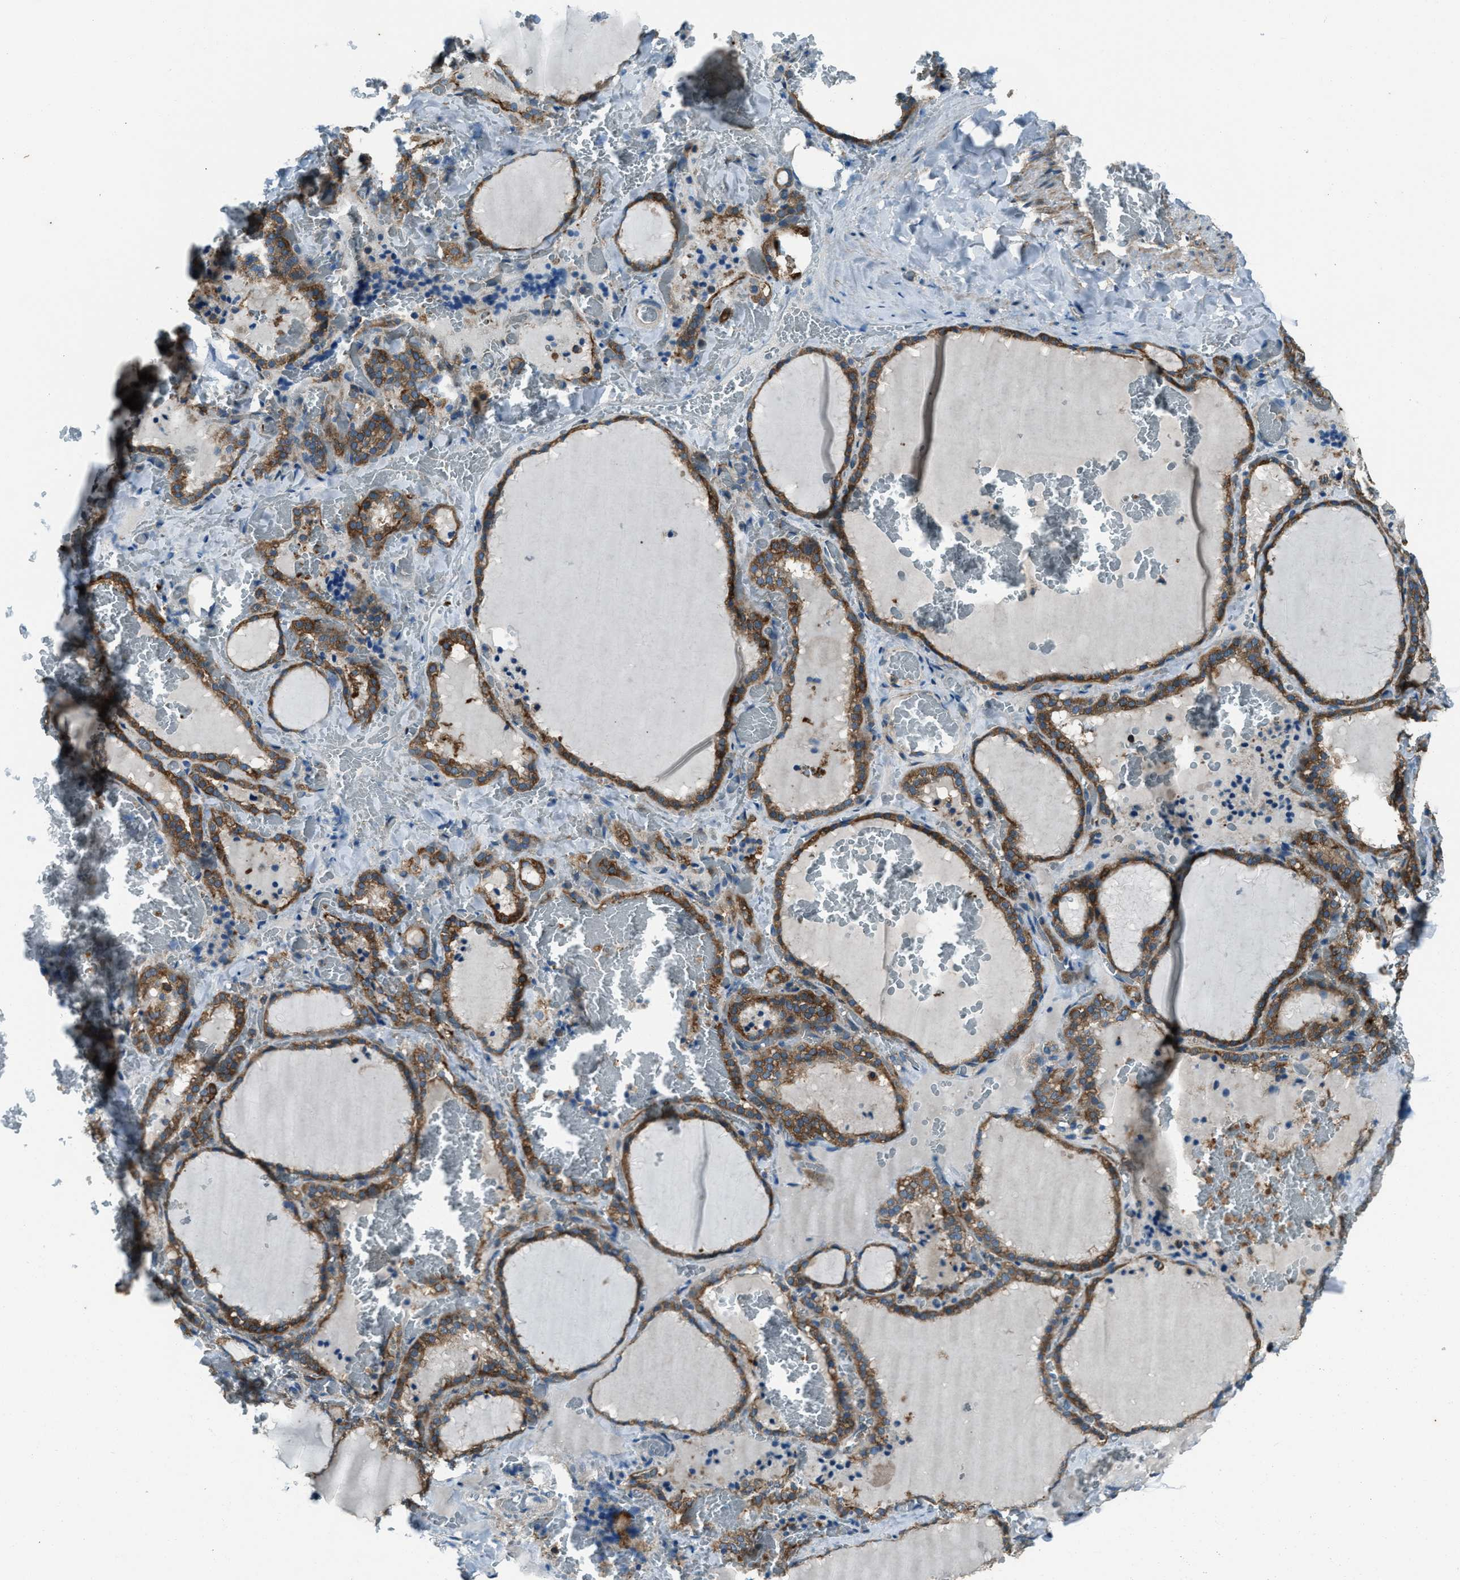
{"staining": {"intensity": "moderate", "quantity": ">75%", "location": "cytoplasmic/membranous"}, "tissue": "thyroid gland", "cell_type": "Glandular cells", "image_type": "normal", "snomed": [{"axis": "morphology", "description": "Normal tissue, NOS"}, {"axis": "topography", "description": "Thyroid gland"}], "caption": "Protein expression analysis of benign human thyroid gland reveals moderate cytoplasmic/membranous positivity in approximately >75% of glandular cells.", "gene": "SVIL", "patient": {"sex": "female", "age": 22}}